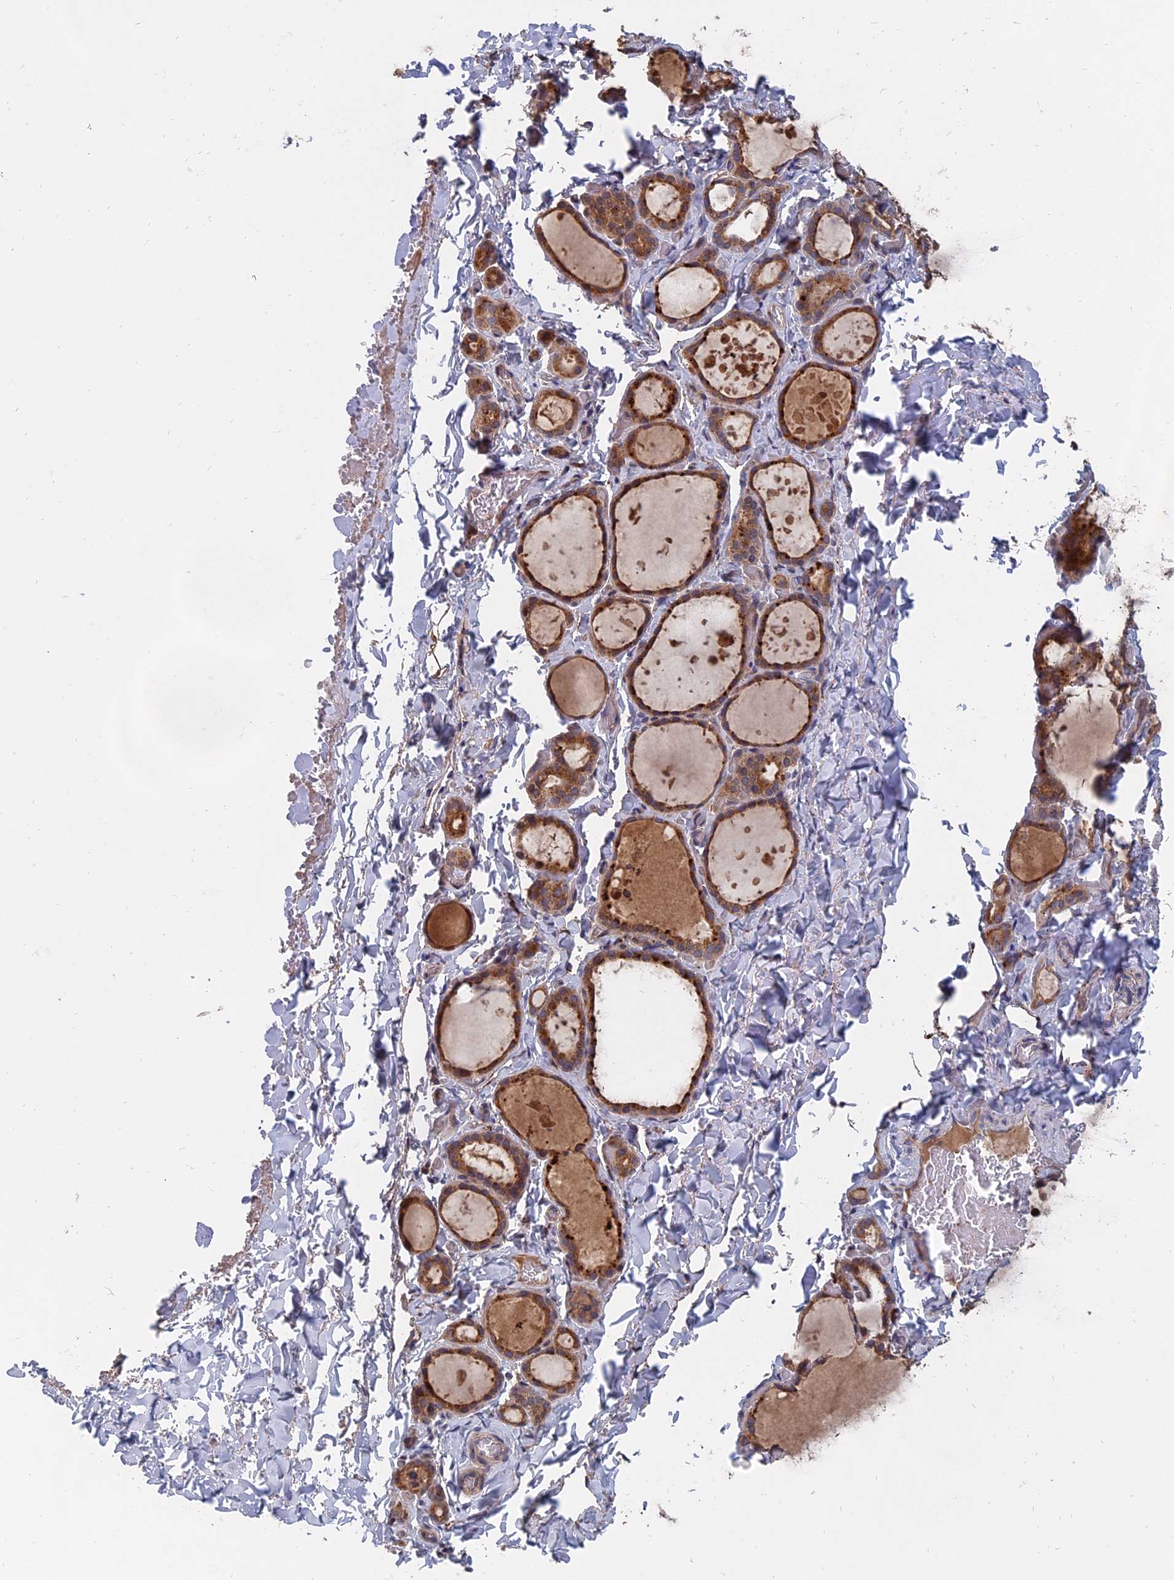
{"staining": {"intensity": "moderate", "quantity": ">75%", "location": "cytoplasmic/membranous"}, "tissue": "thyroid gland", "cell_type": "Glandular cells", "image_type": "normal", "snomed": [{"axis": "morphology", "description": "Normal tissue, NOS"}, {"axis": "topography", "description": "Thyroid gland"}], "caption": "Protein expression analysis of normal human thyroid gland reveals moderate cytoplasmic/membranous positivity in approximately >75% of glandular cells. (DAB IHC, brown staining for protein, blue staining for nuclei).", "gene": "TRAPPC2L", "patient": {"sex": "female", "age": 44}}